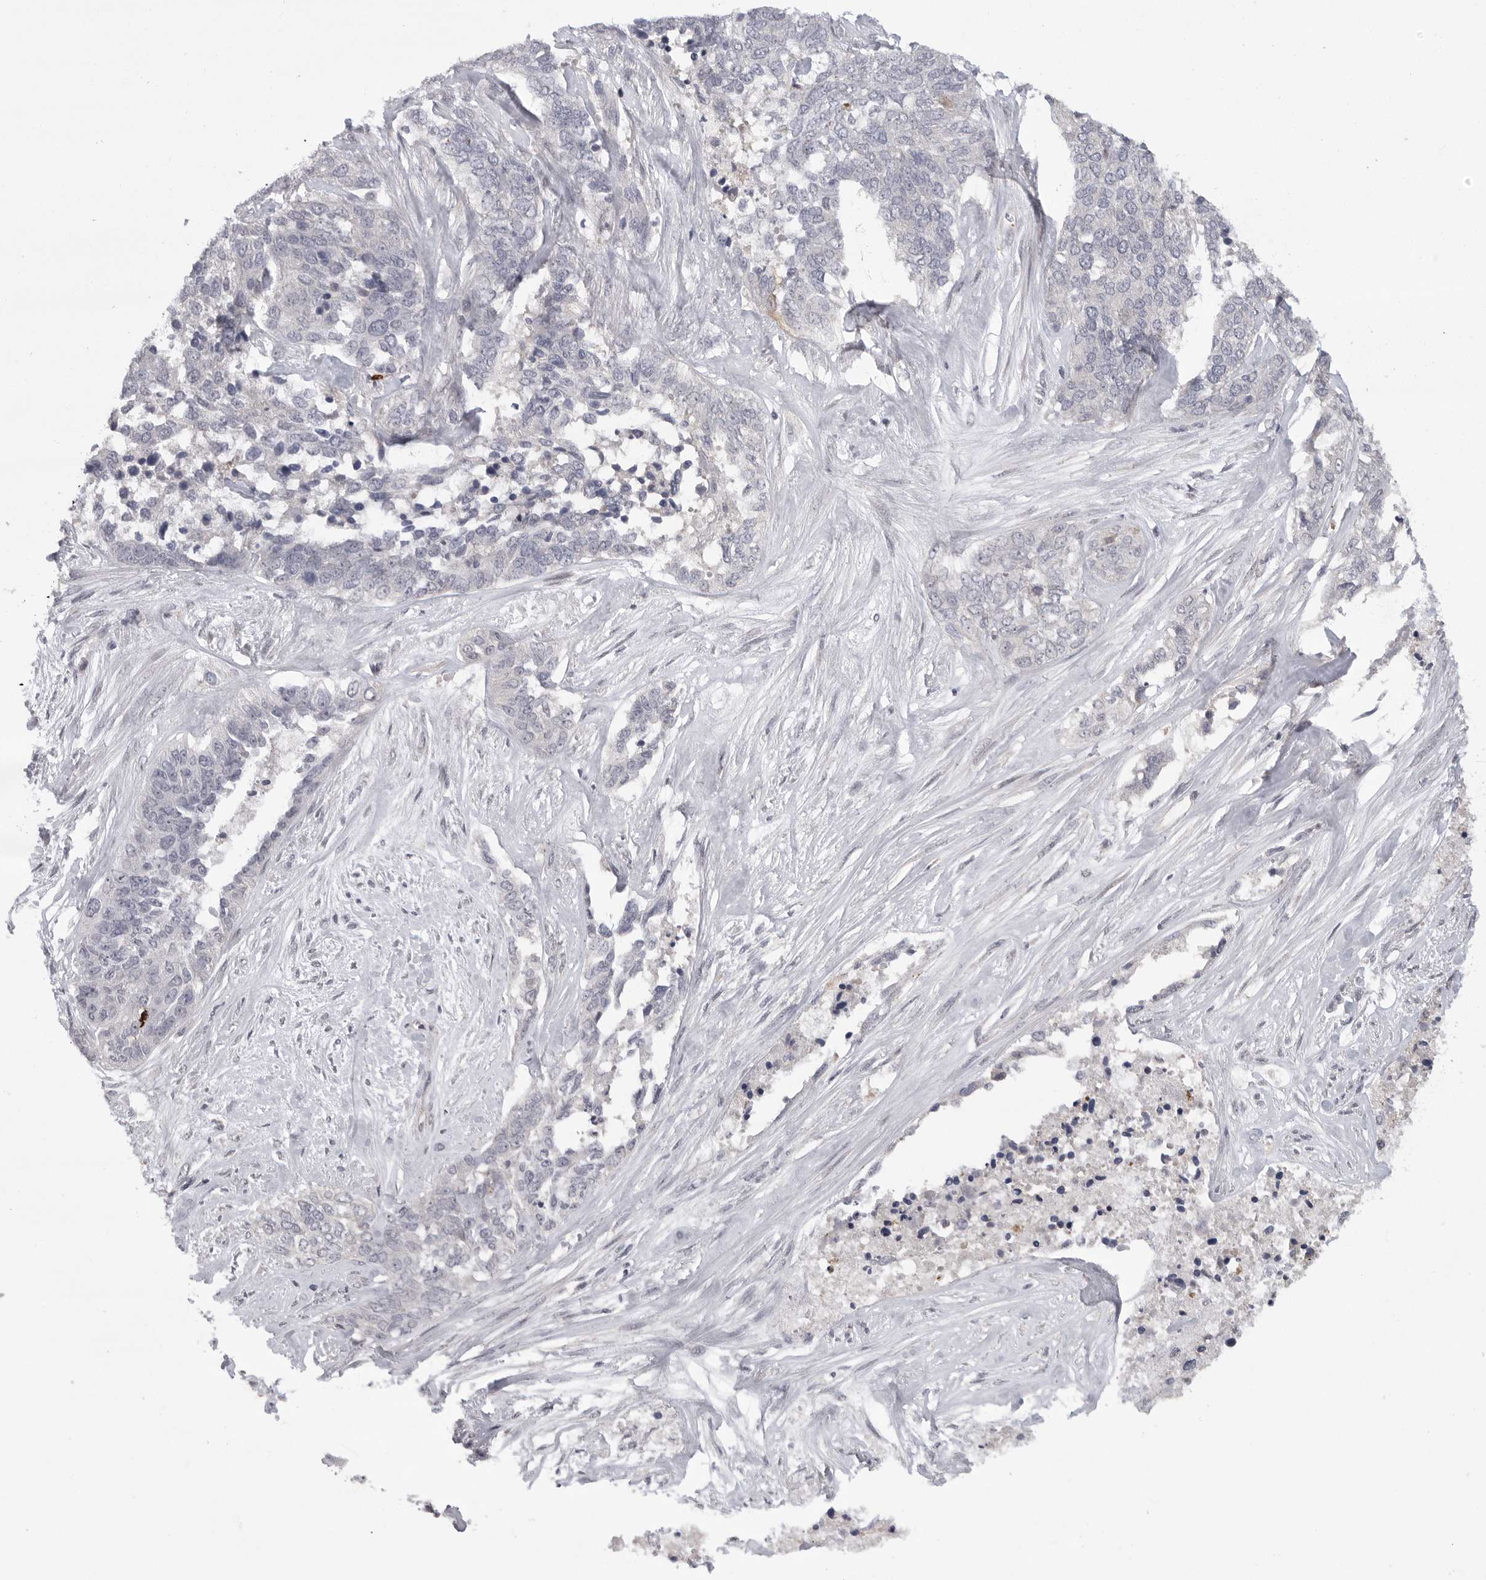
{"staining": {"intensity": "negative", "quantity": "none", "location": "none"}, "tissue": "ovarian cancer", "cell_type": "Tumor cells", "image_type": "cancer", "snomed": [{"axis": "morphology", "description": "Cystadenocarcinoma, serous, NOS"}, {"axis": "topography", "description": "Ovary"}], "caption": "Tumor cells are negative for protein expression in human ovarian serous cystadenocarcinoma.", "gene": "FBXO43", "patient": {"sex": "female", "age": 44}}